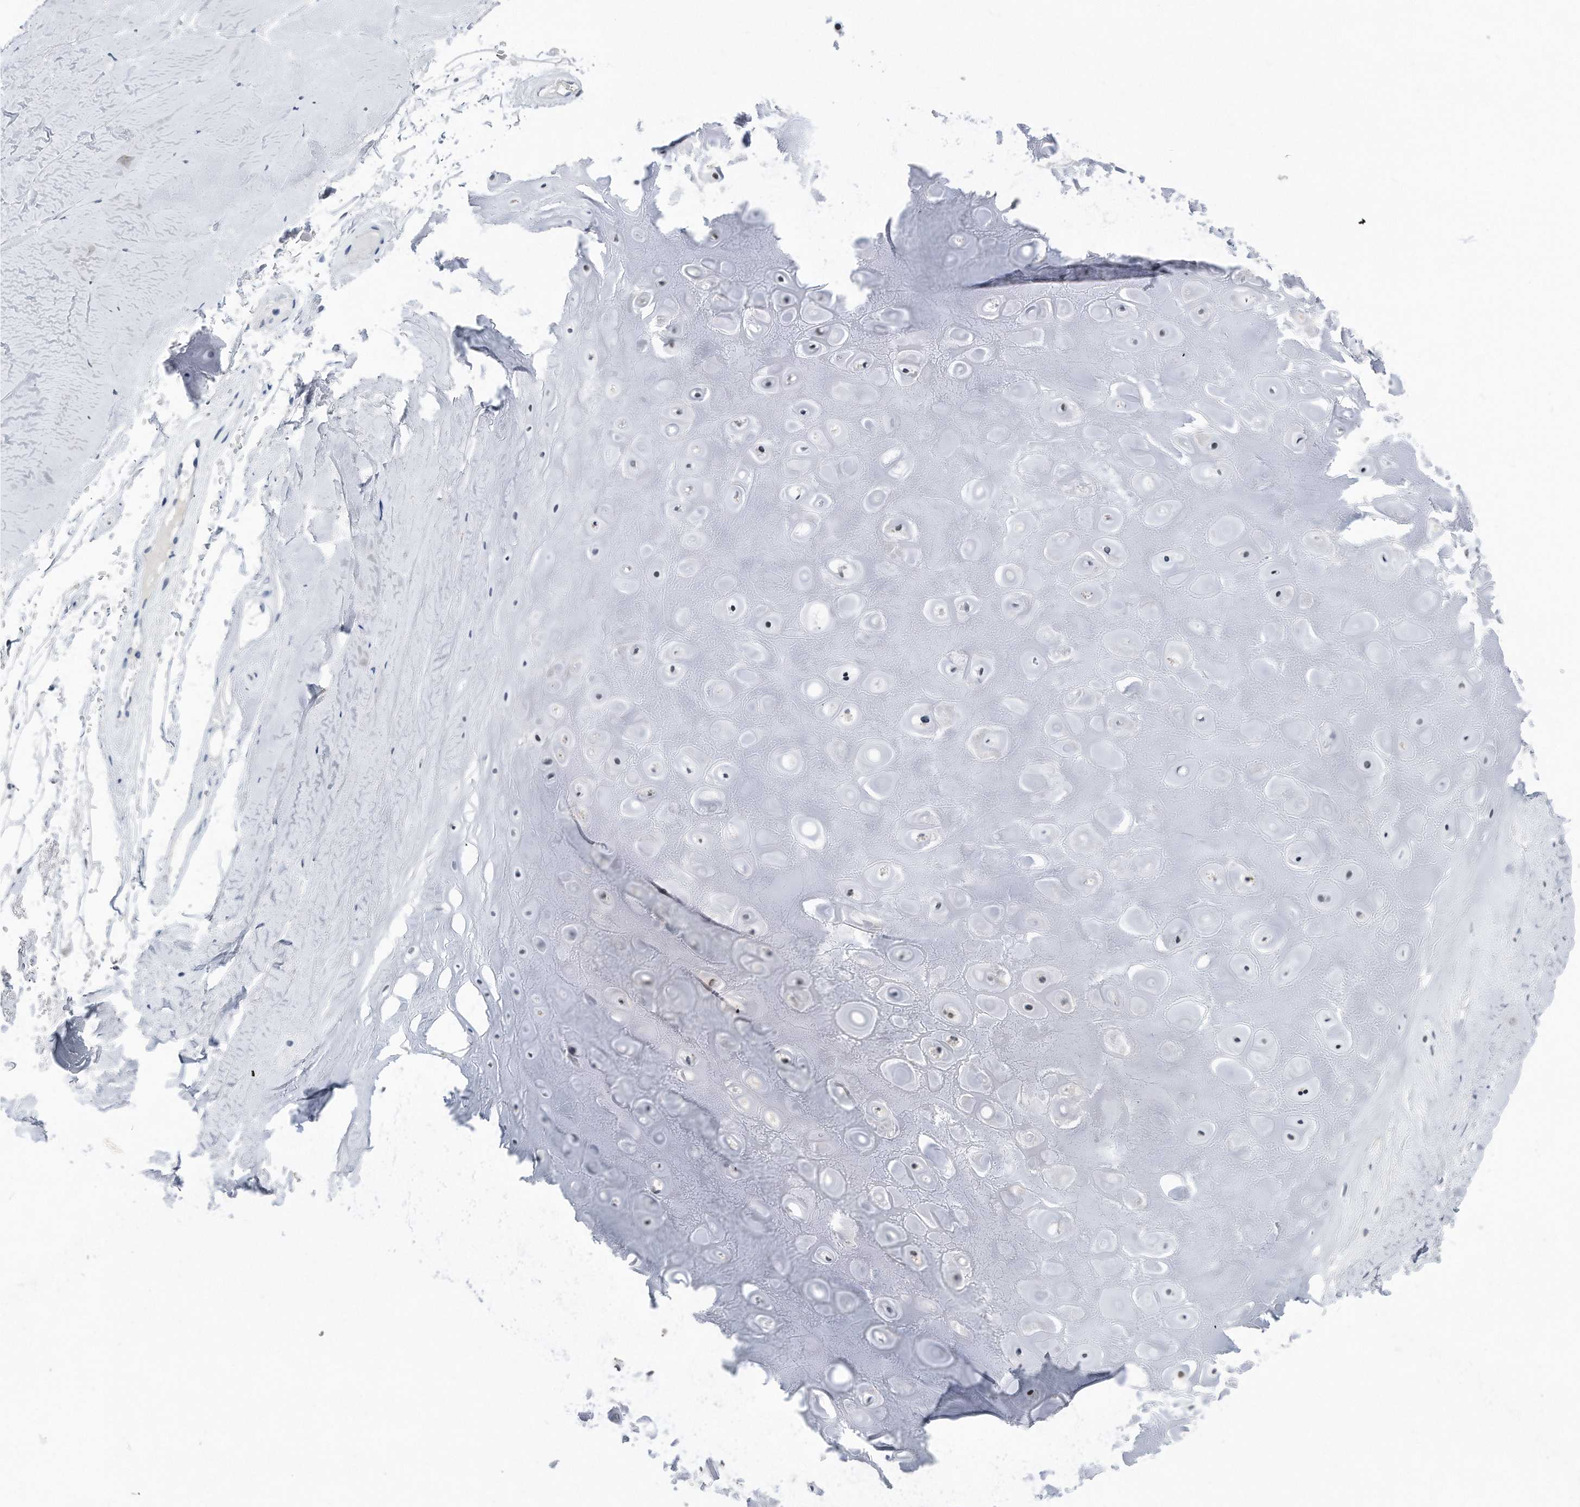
{"staining": {"intensity": "negative", "quantity": "none", "location": "none"}, "tissue": "adipose tissue", "cell_type": "Adipocytes", "image_type": "normal", "snomed": [{"axis": "morphology", "description": "Normal tissue, NOS"}, {"axis": "morphology", "description": "Basal cell carcinoma"}, {"axis": "topography", "description": "Skin"}], "caption": "DAB (3,3'-diaminobenzidine) immunohistochemical staining of unremarkable adipose tissue displays no significant expression in adipocytes.", "gene": "PCNA", "patient": {"sex": "female", "age": 89}}